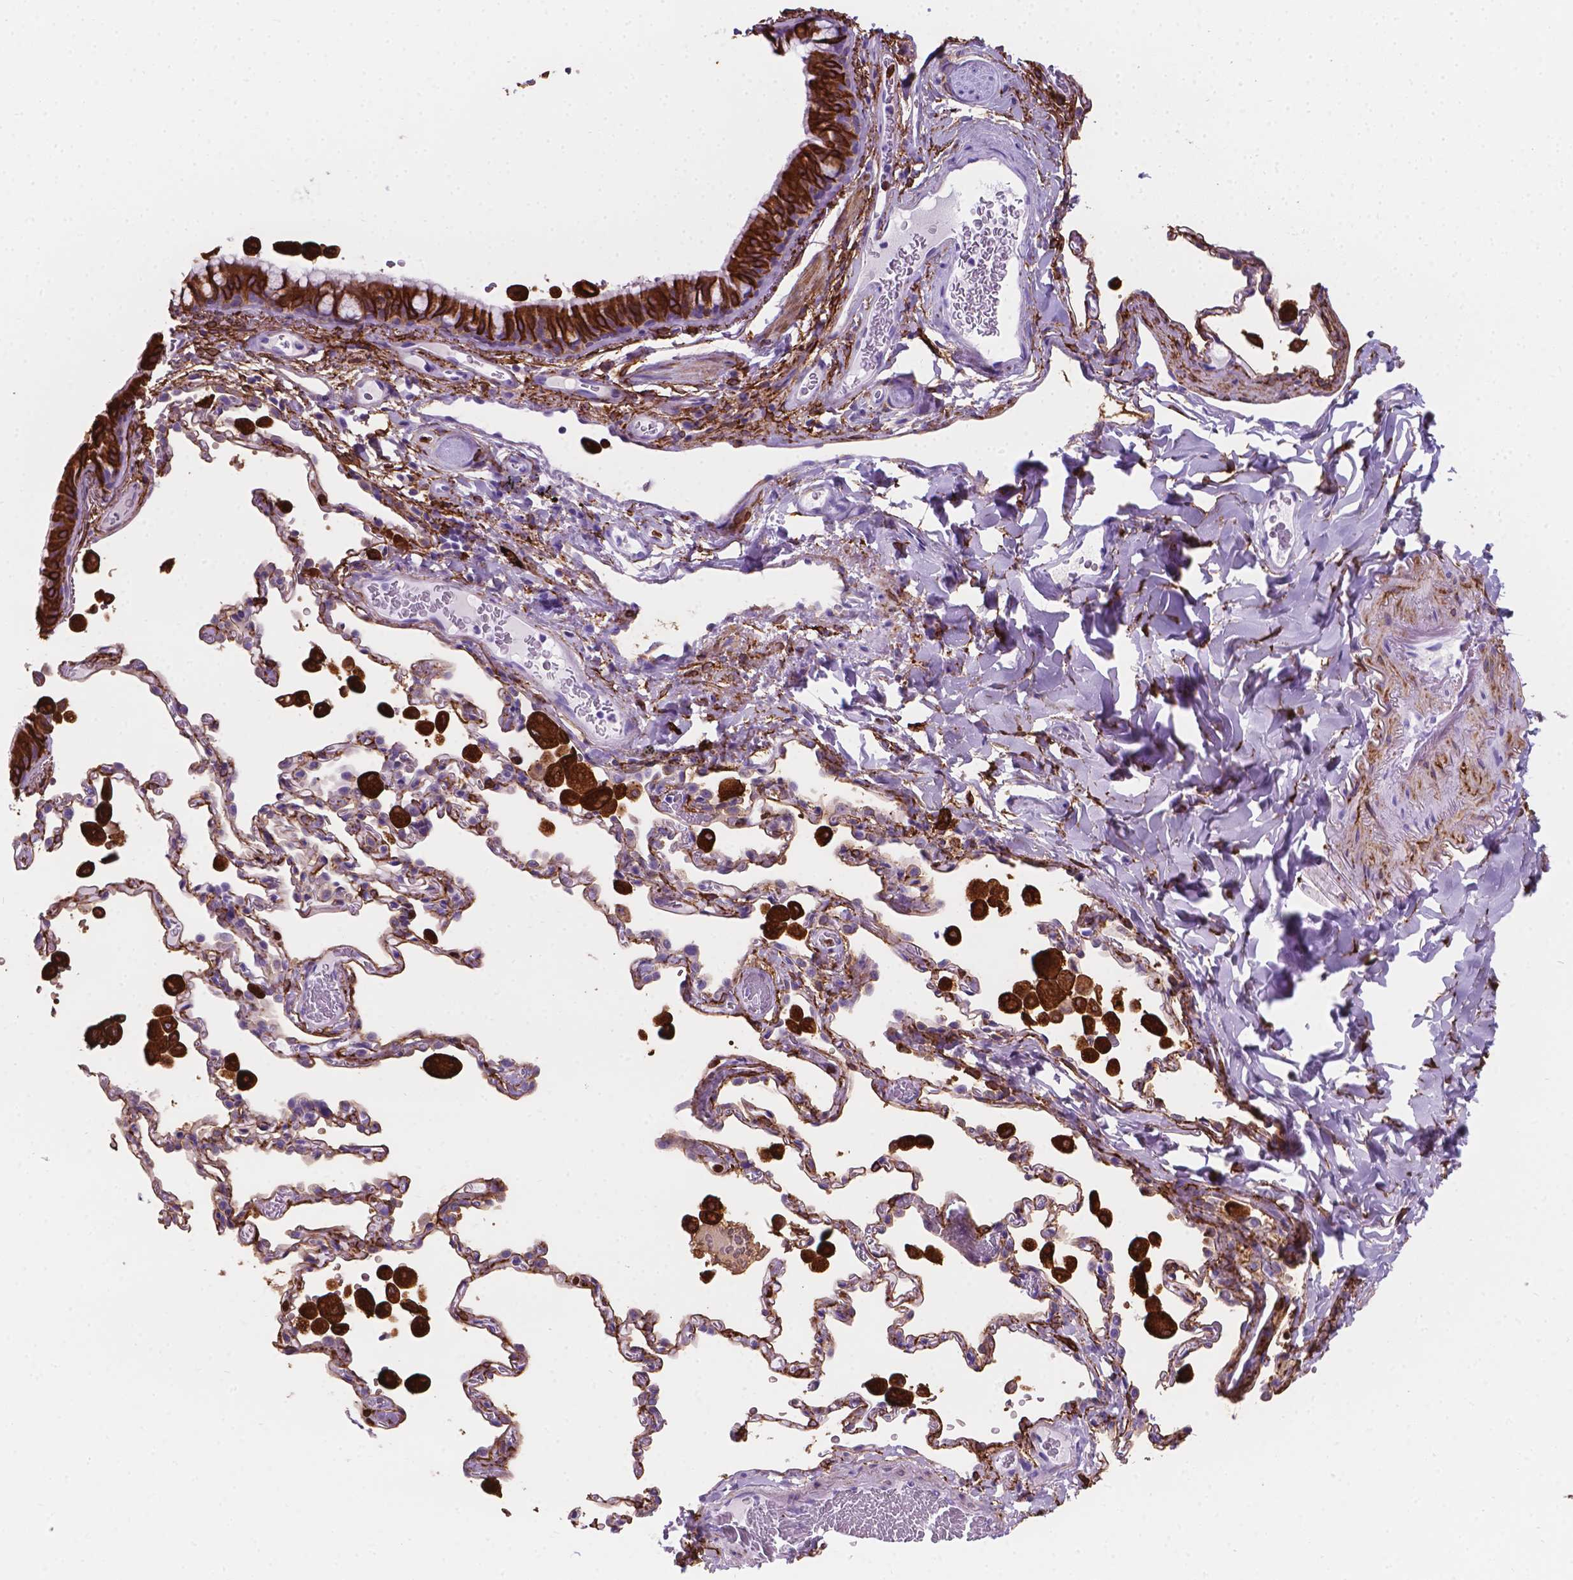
{"staining": {"intensity": "strong", "quantity": ">75%", "location": "cytoplasmic/membranous"}, "tissue": "bronchus", "cell_type": "Respiratory epithelial cells", "image_type": "normal", "snomed": [{"axis": "morphology", "description": "Normal tissue, NOS"}, {"axis": "topography", "description": "Bronchus"}, {"axis": "topography", "description": "Lung"}], "caption": "Protein analysis of unremarkable bronchus shows strong cytoplasmic/membranous staining in approximately >75% of respiratory epithelial cells. The protein is shown in brown color, while the nuclei are stained blue.", "gene": "MACF1", "patient": {"sex": "male", "age": 54}}